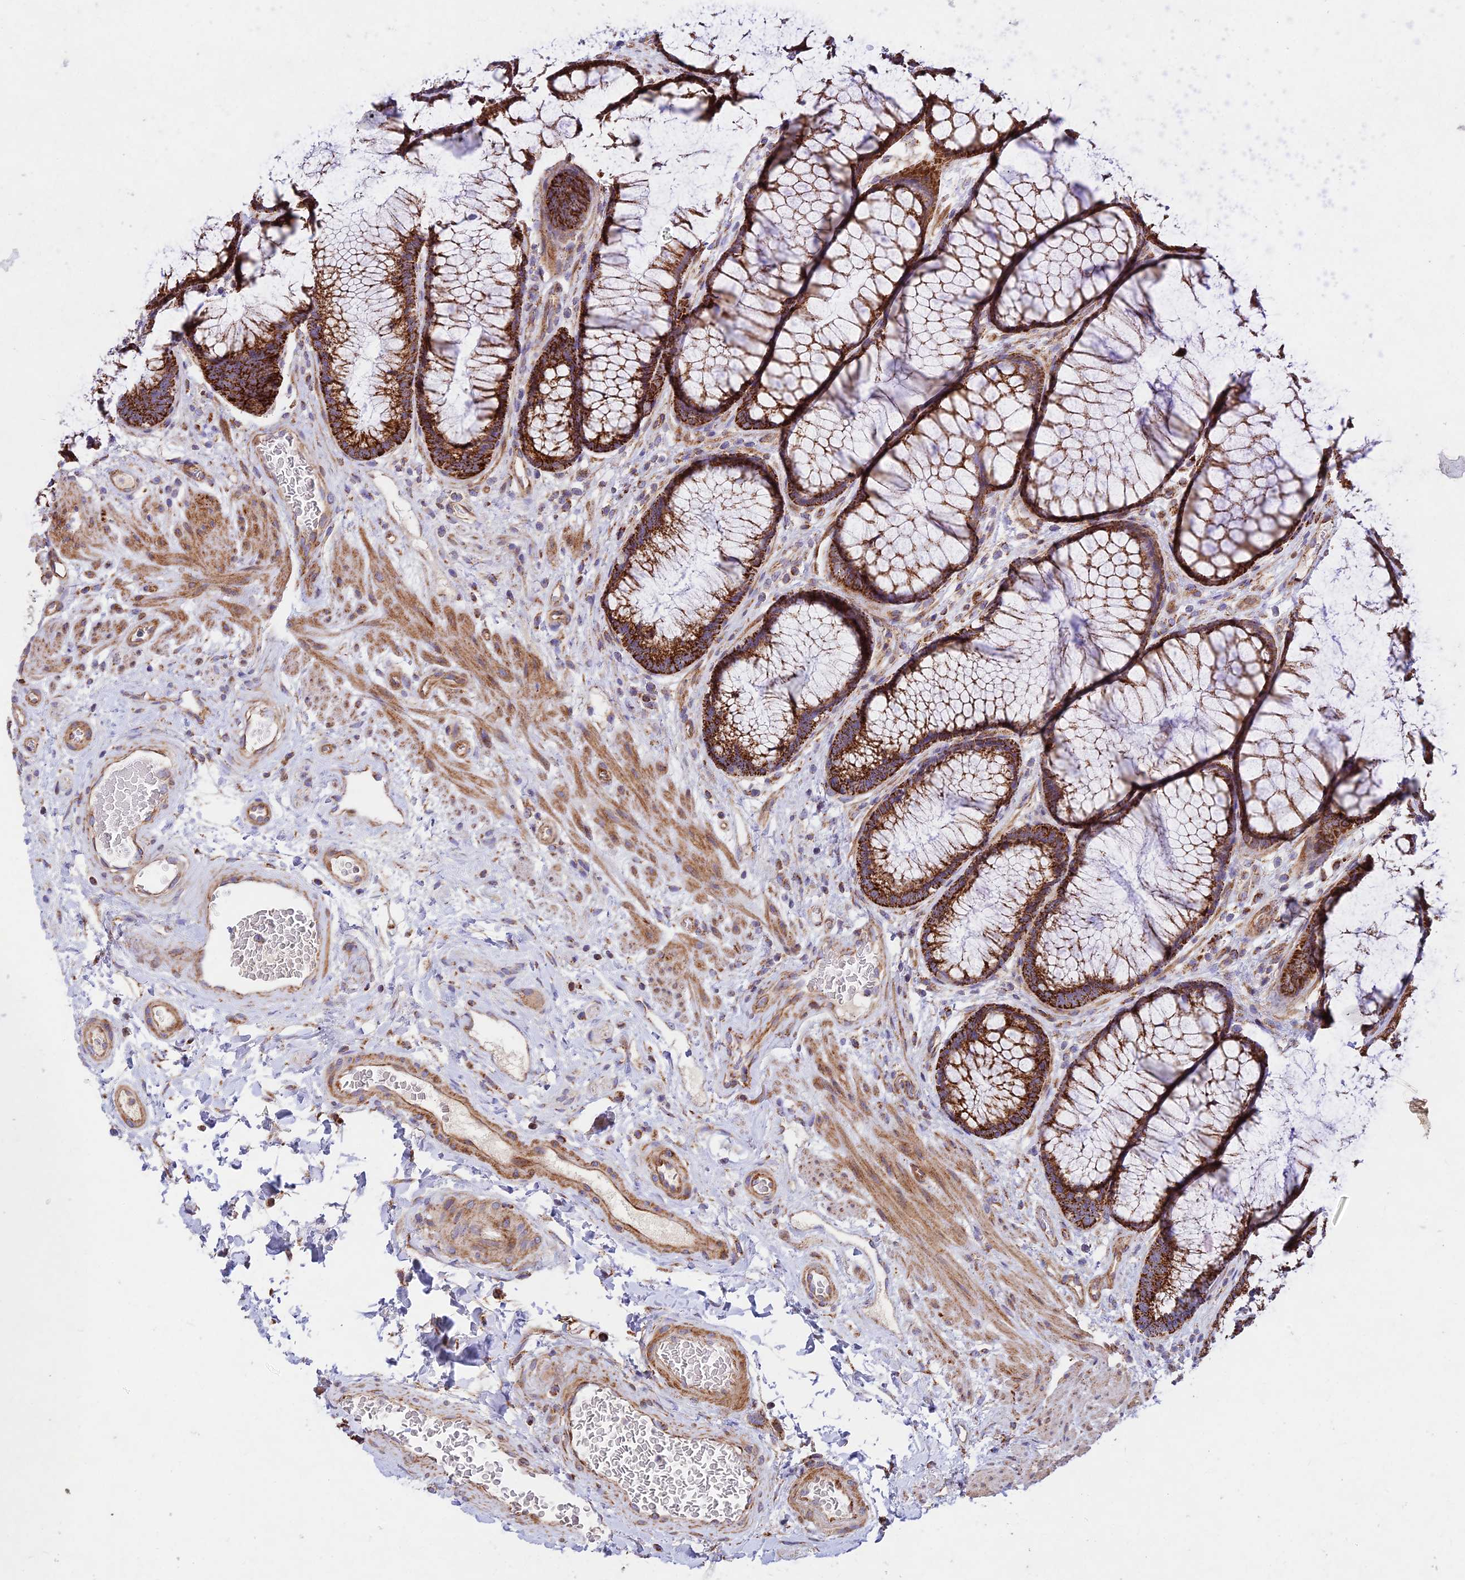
{"staining": {"intensity": "moderate", "quantity": ">75%", "location": "cytoplasmic/membranous"}, "tissue": "colon", "cell_type": "Endothelial cells", "image_type": "normal", "snomed": [{"axis": "morphology", "description": "Normal tissue, NOS"}, {"axis": "topography", "description": "Colon"}], "caption": "High-power microscopy captured an immunohistochemistry (IHC) photomicrograph of benign colon, revealing moderate cytoplasmic/membranous expression in approximately >75% of endothelial cells. (Brightfield microscopy of DAB IHC at high magnification).", "gene": "KHDC3L", "patient": {"sex": "female", "age": 82}}